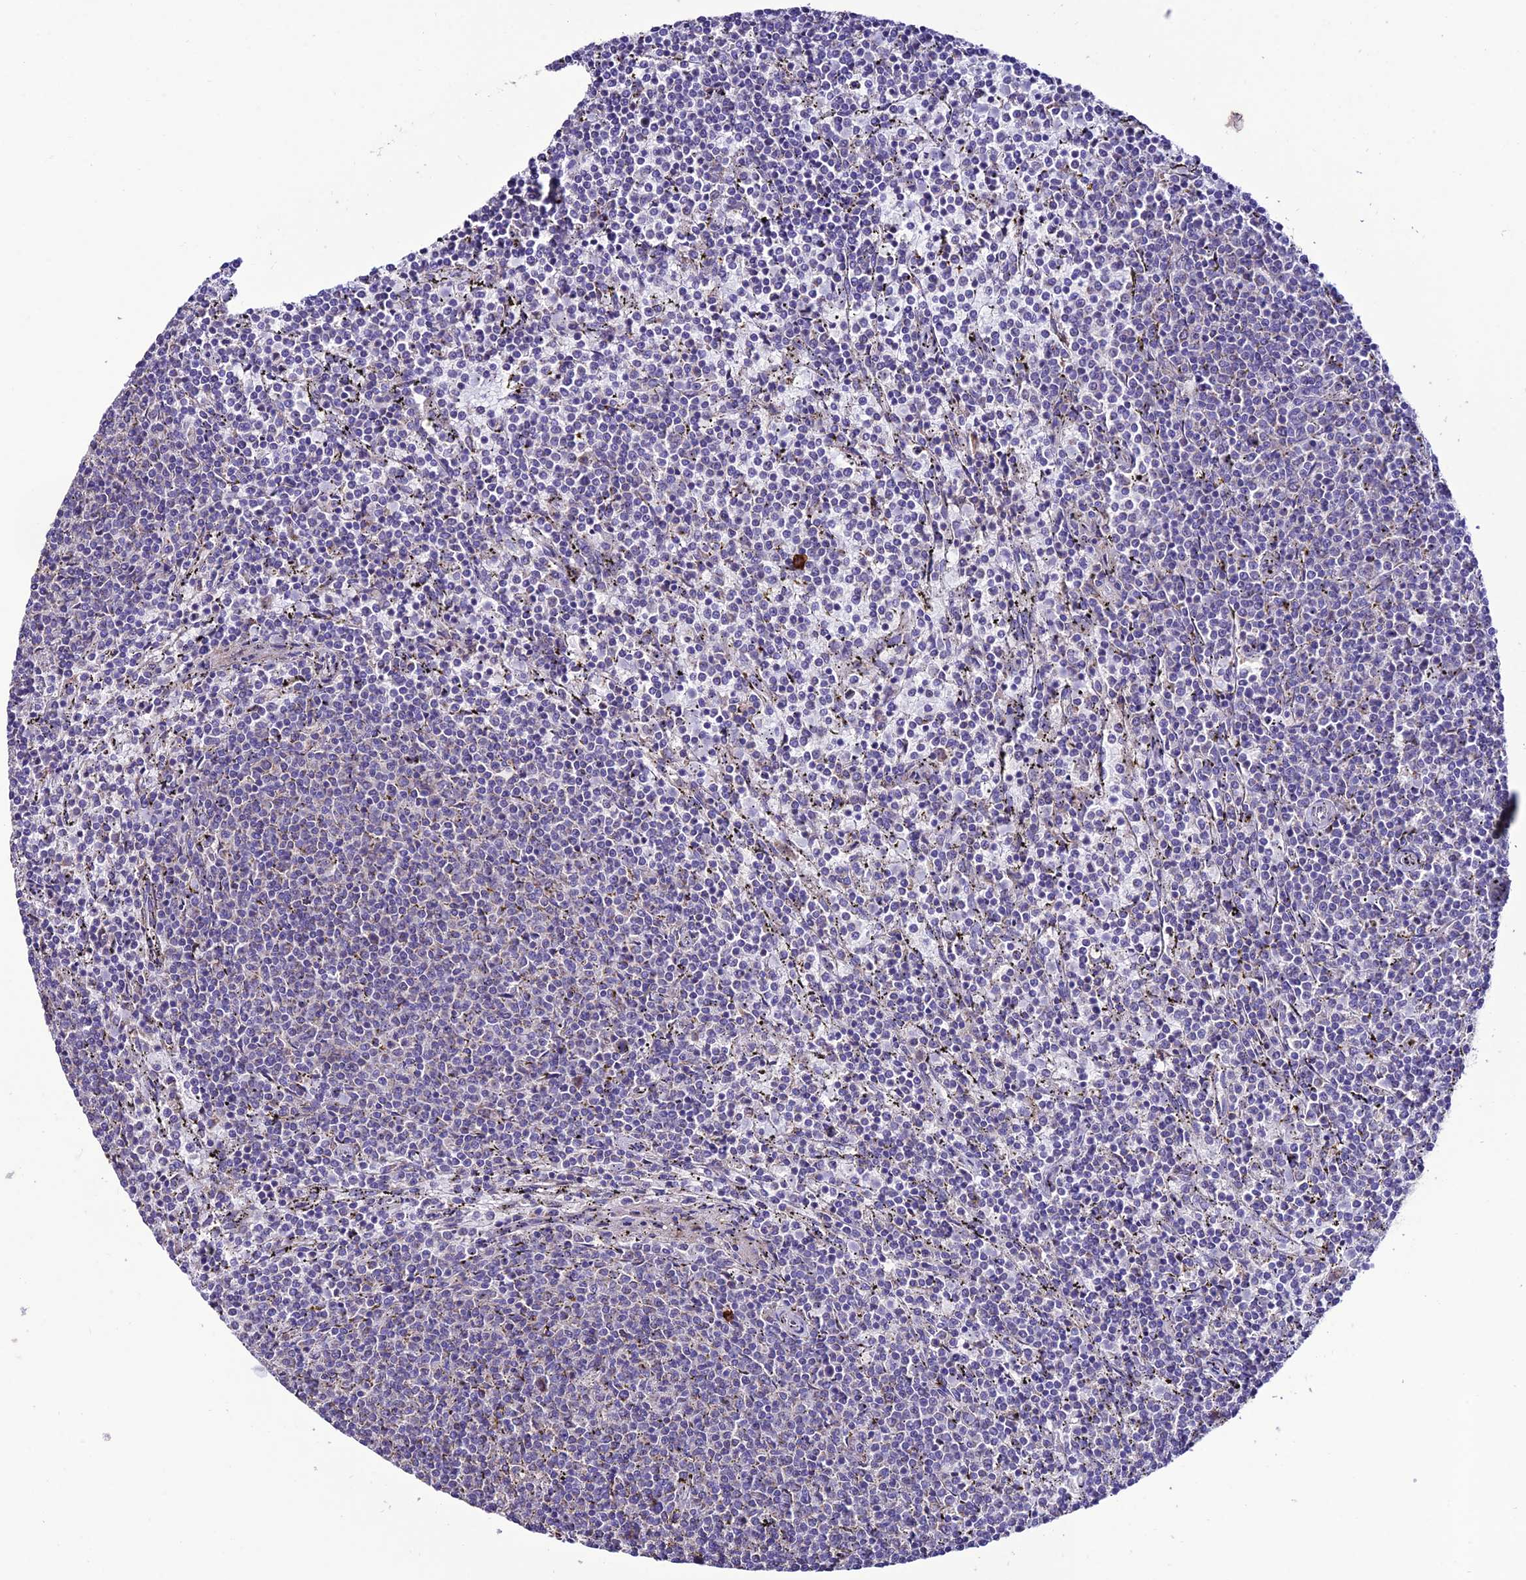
{"staining": {"intensity": "negative", "quantity": "none", "location": "none"}, "tissue": "lymphoma", "cell_type": "Tumor cells", "image_type": "cancer", "snomed": [{"axis": "morphology", "description": "Malignant lymphoma, non-Hodgkin's type, Low grade"}, {"axis": "topography", "description": "Spleen"}], "caption": "The image shows no significant expression in tumor cells of lymphoma.", "gene": "HOGA1", "patient": {"sex": "female", "age": 50}}